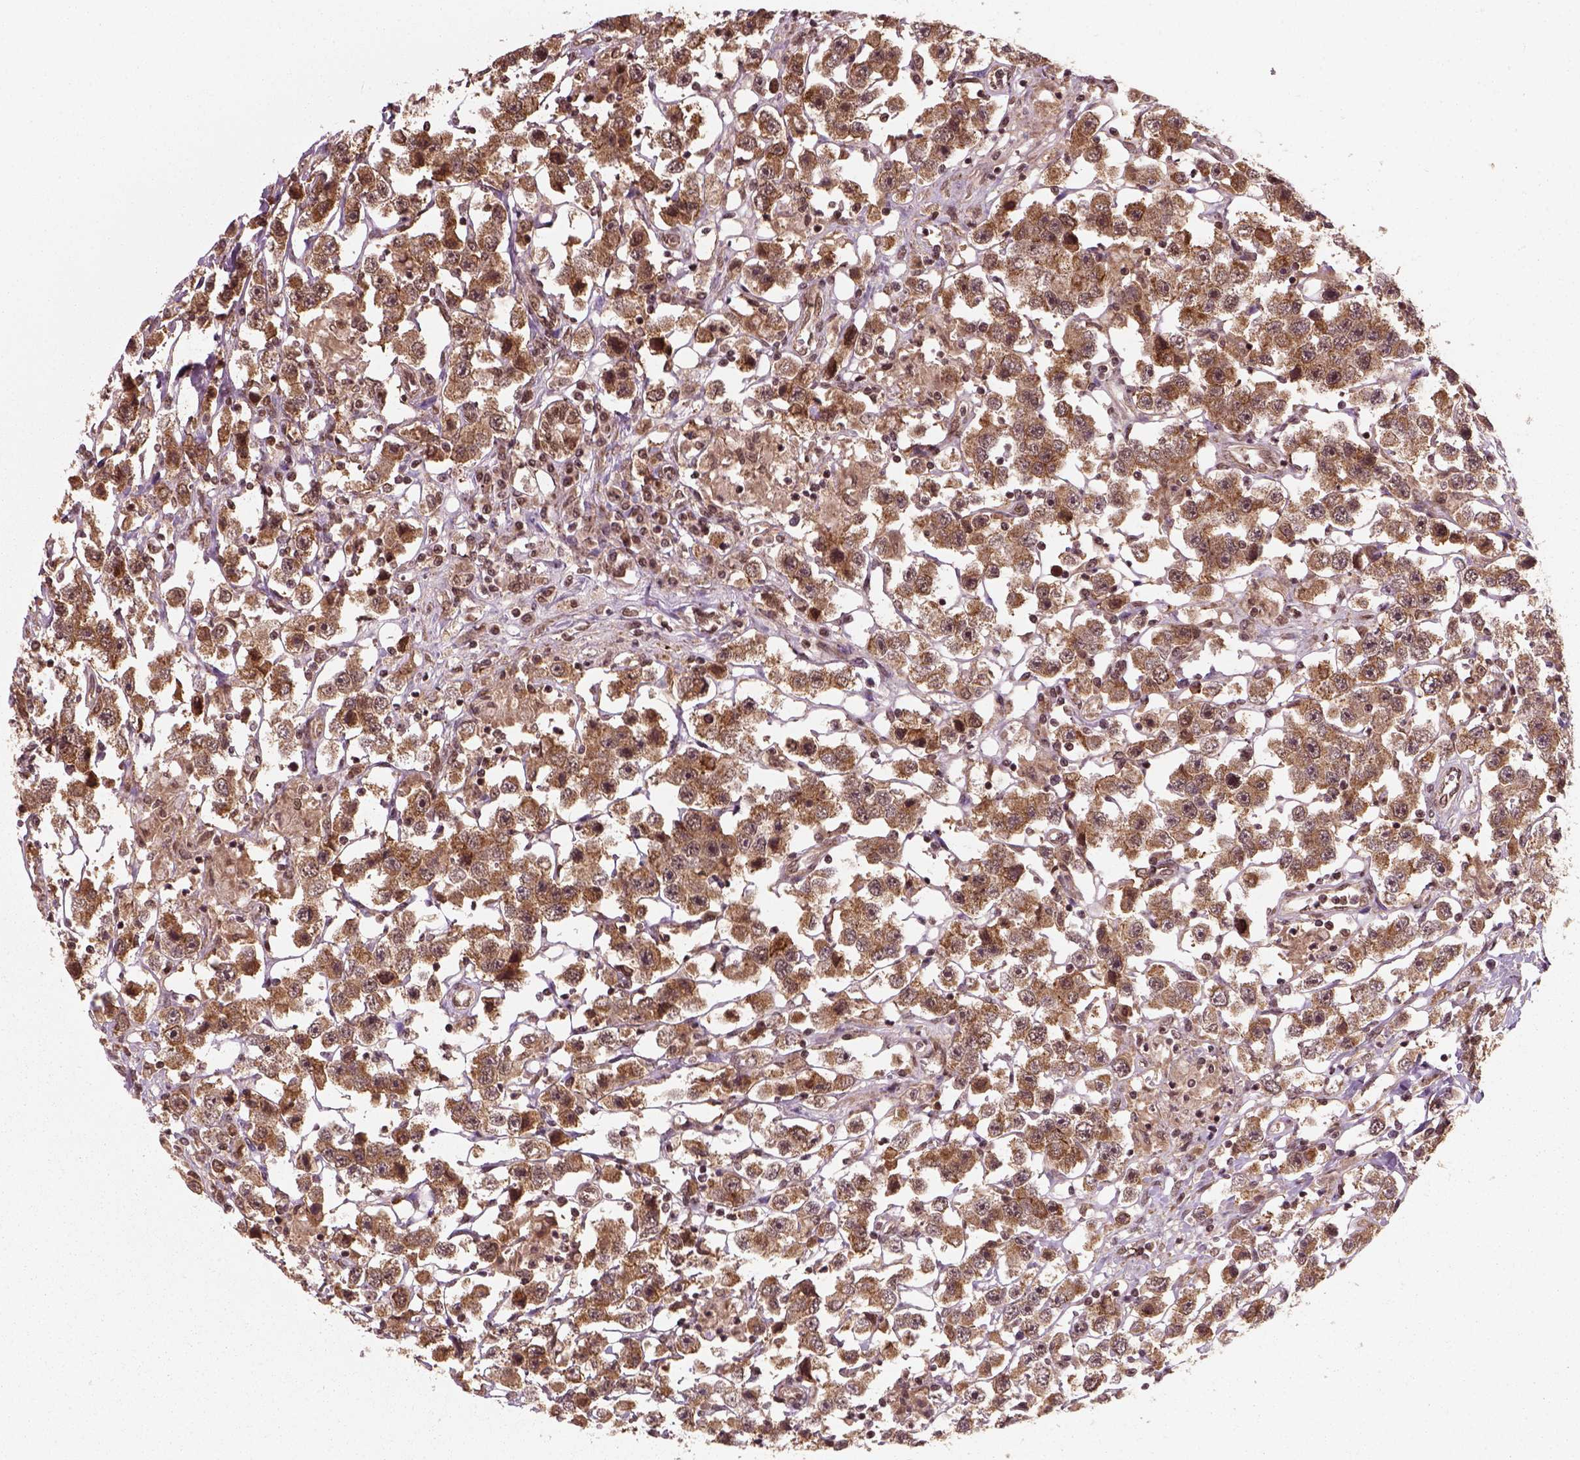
{"staining": {"intensity": "moderate", "quantity": ">75%", "location": "cytoplasmic/membranous"}, "tissue": "testis cancer", "cell_type": "Tumor cells", "image_type": "cancer", "snomed": [{"axis": "morphology", "description": "Seminoma, NOS"}, {"axis": "topography", "description": "Testis"}], "caption": "Immunohistochemical staining of human testis cancer (seminoma) exhibits medium levels of moderate cytoplasmic/membranous positivity in approximately >75% of tumor cells. (Stains: DAB in brown, nuclei in blue, Microscopy: brightfield microscopy at high magnification).", "gene": "NUDT9", "patient": {"sex": "male", "age": 45}}